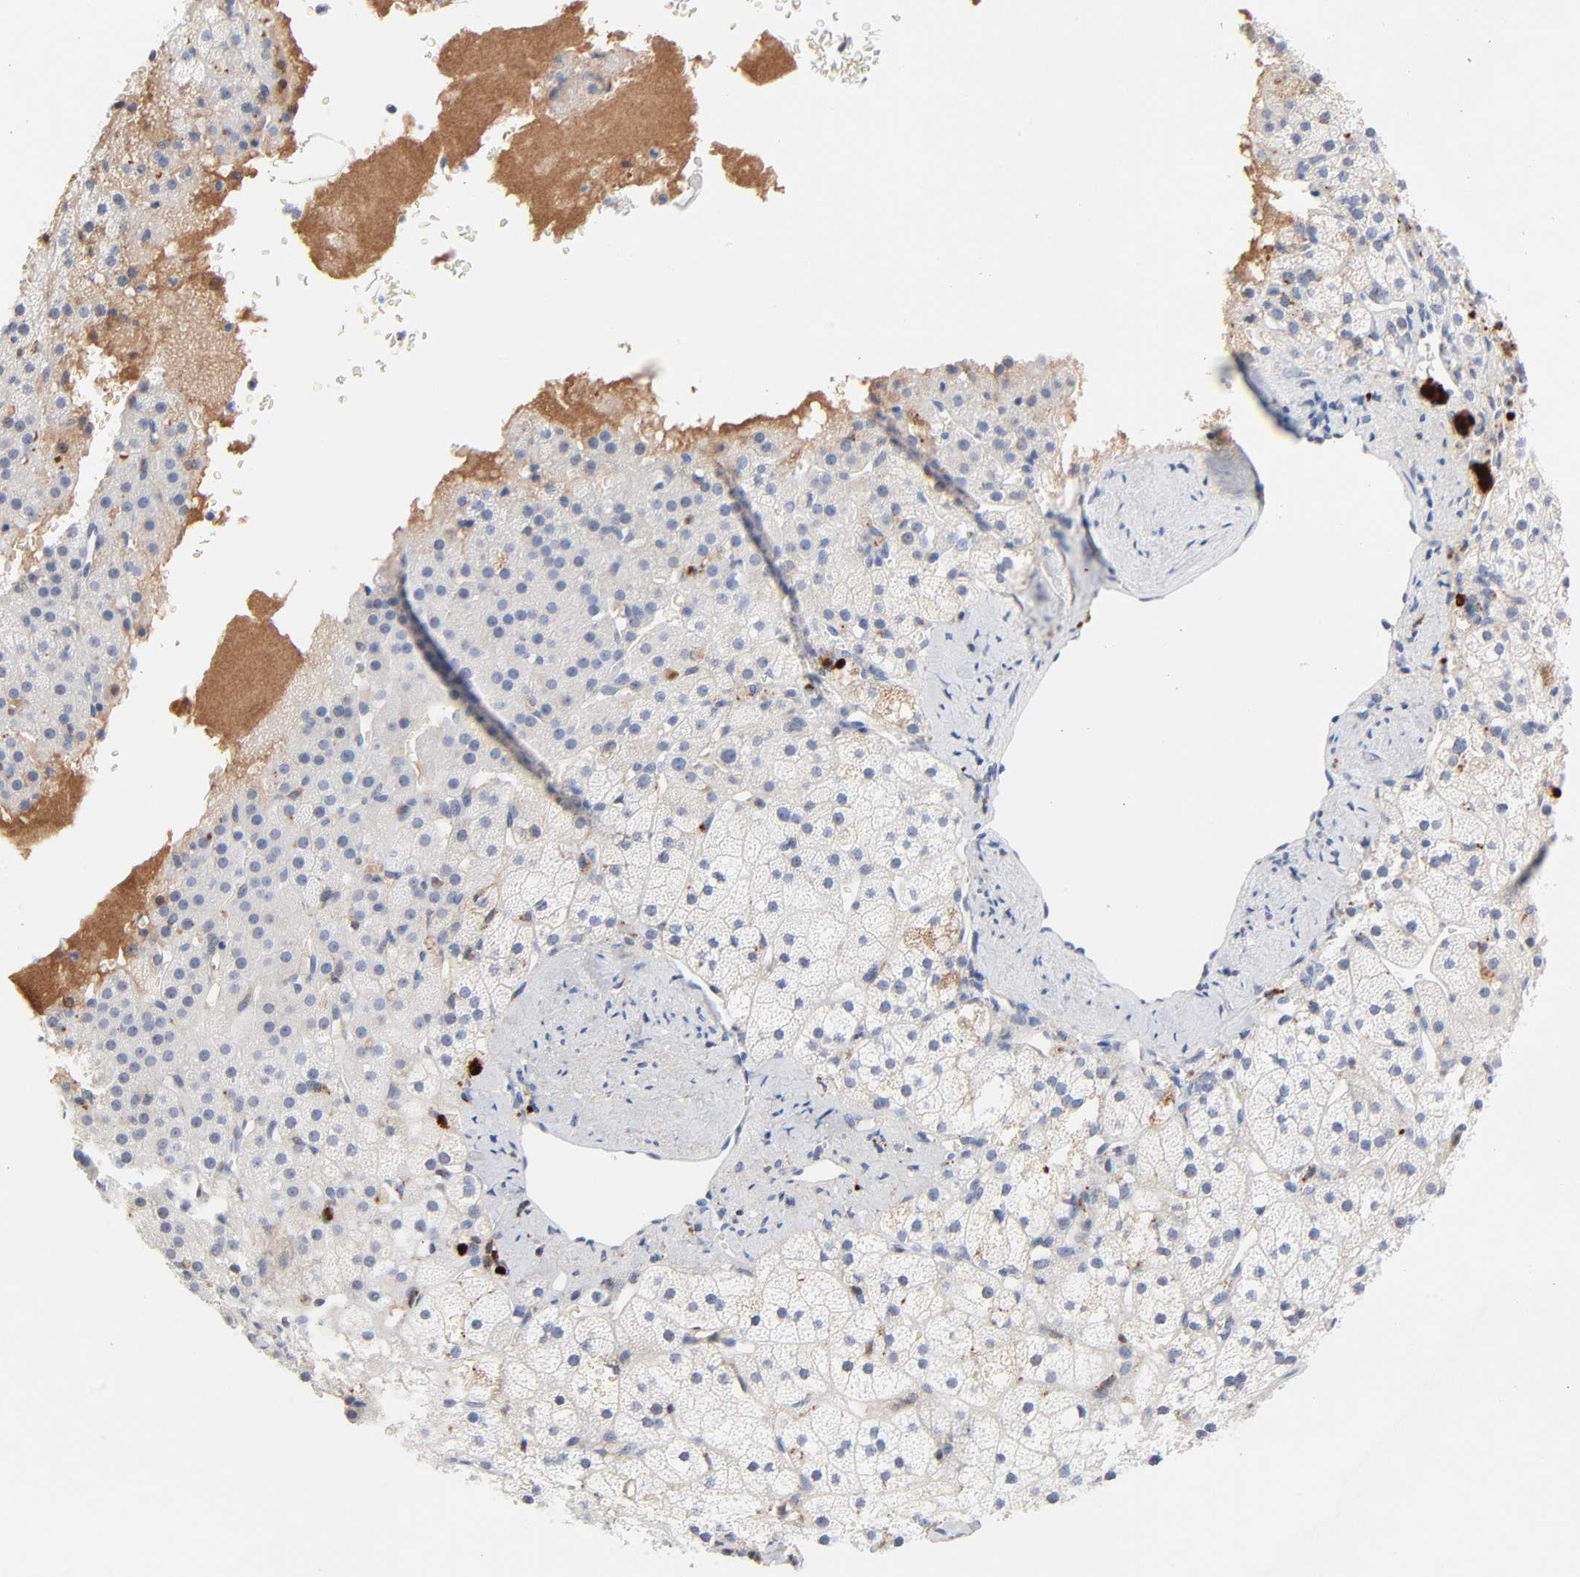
{"staining": {"intensity": "negative", "quantity": "none", "location": "none"}, "tissue": "adrenal gland", "cell_type": "Glandular cells", "image_type": "normal", "snomed": [{"axis": "morphology", "description": "Normal tissue, NOS"}, {"axis": "topography", "description": "Adrenal gland"}], "caption": "Adrenal gland was stained to show a protein in brown. There is no significant staining in glandular cells. (Brightfield microscopy of DAB (3,3'-diaminobenzidine) IHC at high magnification).", "gene": "SERPINA4", "patient": {"sex": "male", "age": 35}}